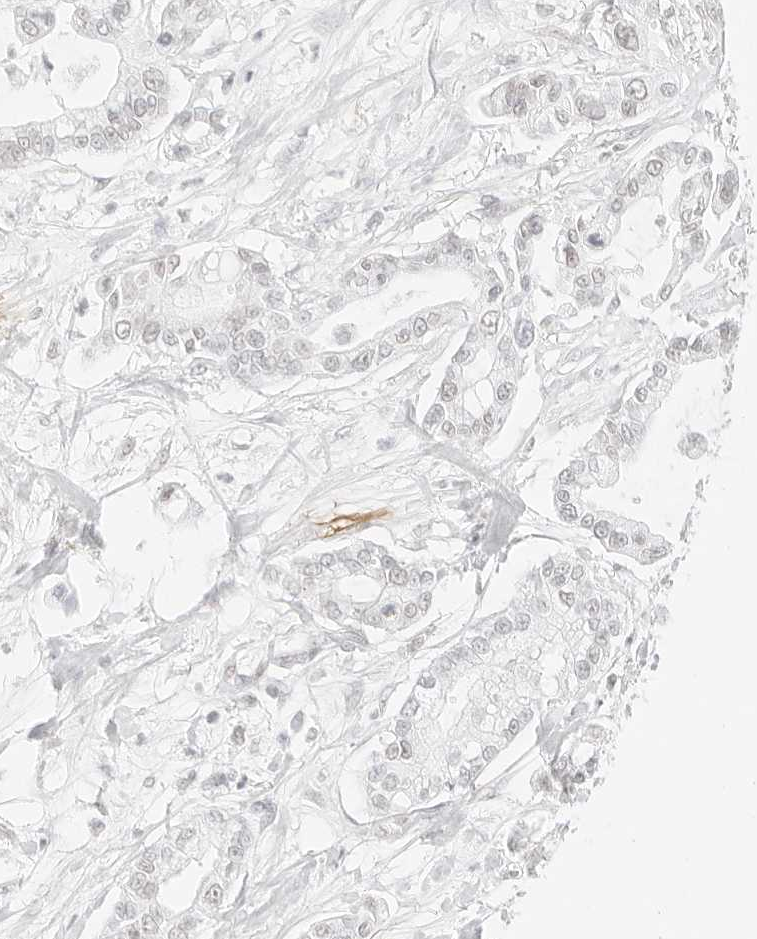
{"staining": {"intensity": "weak", "quantity": "<25%", "location": "nuclear"}, "tissue": "pancreatic cancer", "cell_type": "Tumor cells", "image_type": "cancer", "snomed": [{"axis": "morphology", "description": "Adenocarcinoma, NOS"}, {"axis": "topography", "description": "Pancreas"}], "caption": "Immunohistochemistry (IHC) photomicrograph of neoplastic tissue: pancreatic cancer (adenocarcinoma) stained with DAB displays no significant protein staining in tumor cells.", "gene": "FBLN5", "patient": {"sex": "male", "age": 68}}